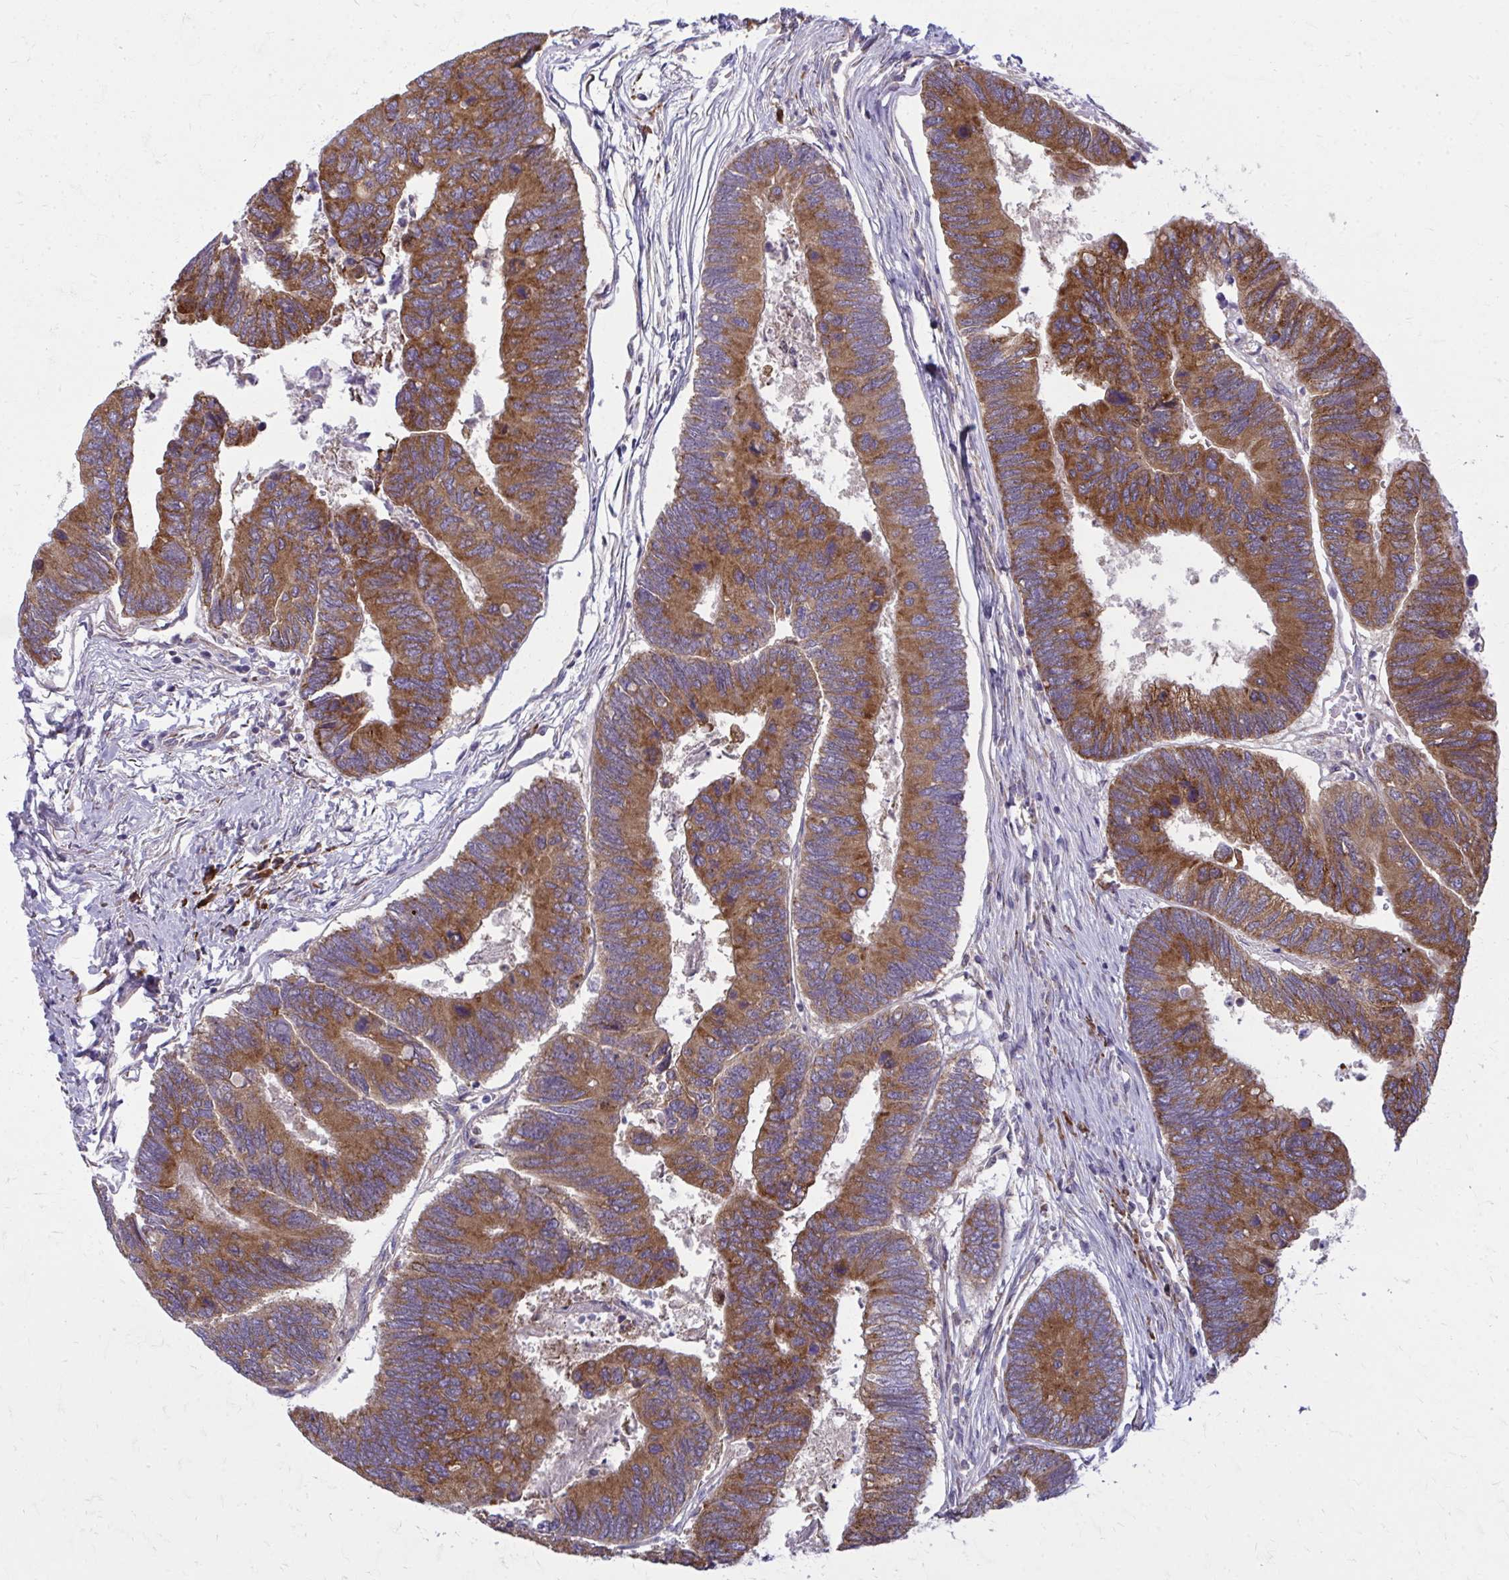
{"staining": {"intensity": "strong", "quantity": ">75%", "location": "cytoplasmic/membranous"}, "tissue": "colorectal cancer", "cell_type": "Tumor cells", "image_type": "cancer", "snomed": [{"axis": "morphology", "description": "Adenocarcinoma, NOS"}, {"axis": "topography", "description": "Colon"}], "caption": "Immunohistochemical staining of colorectal cancer (adenocarcinoma) reveals high levels of strong cytoplasmic/membranous protein staining in about >75% of tumor cells.", "gene": "CEMP1", "patient": {"sex": "female", "age": 67}}